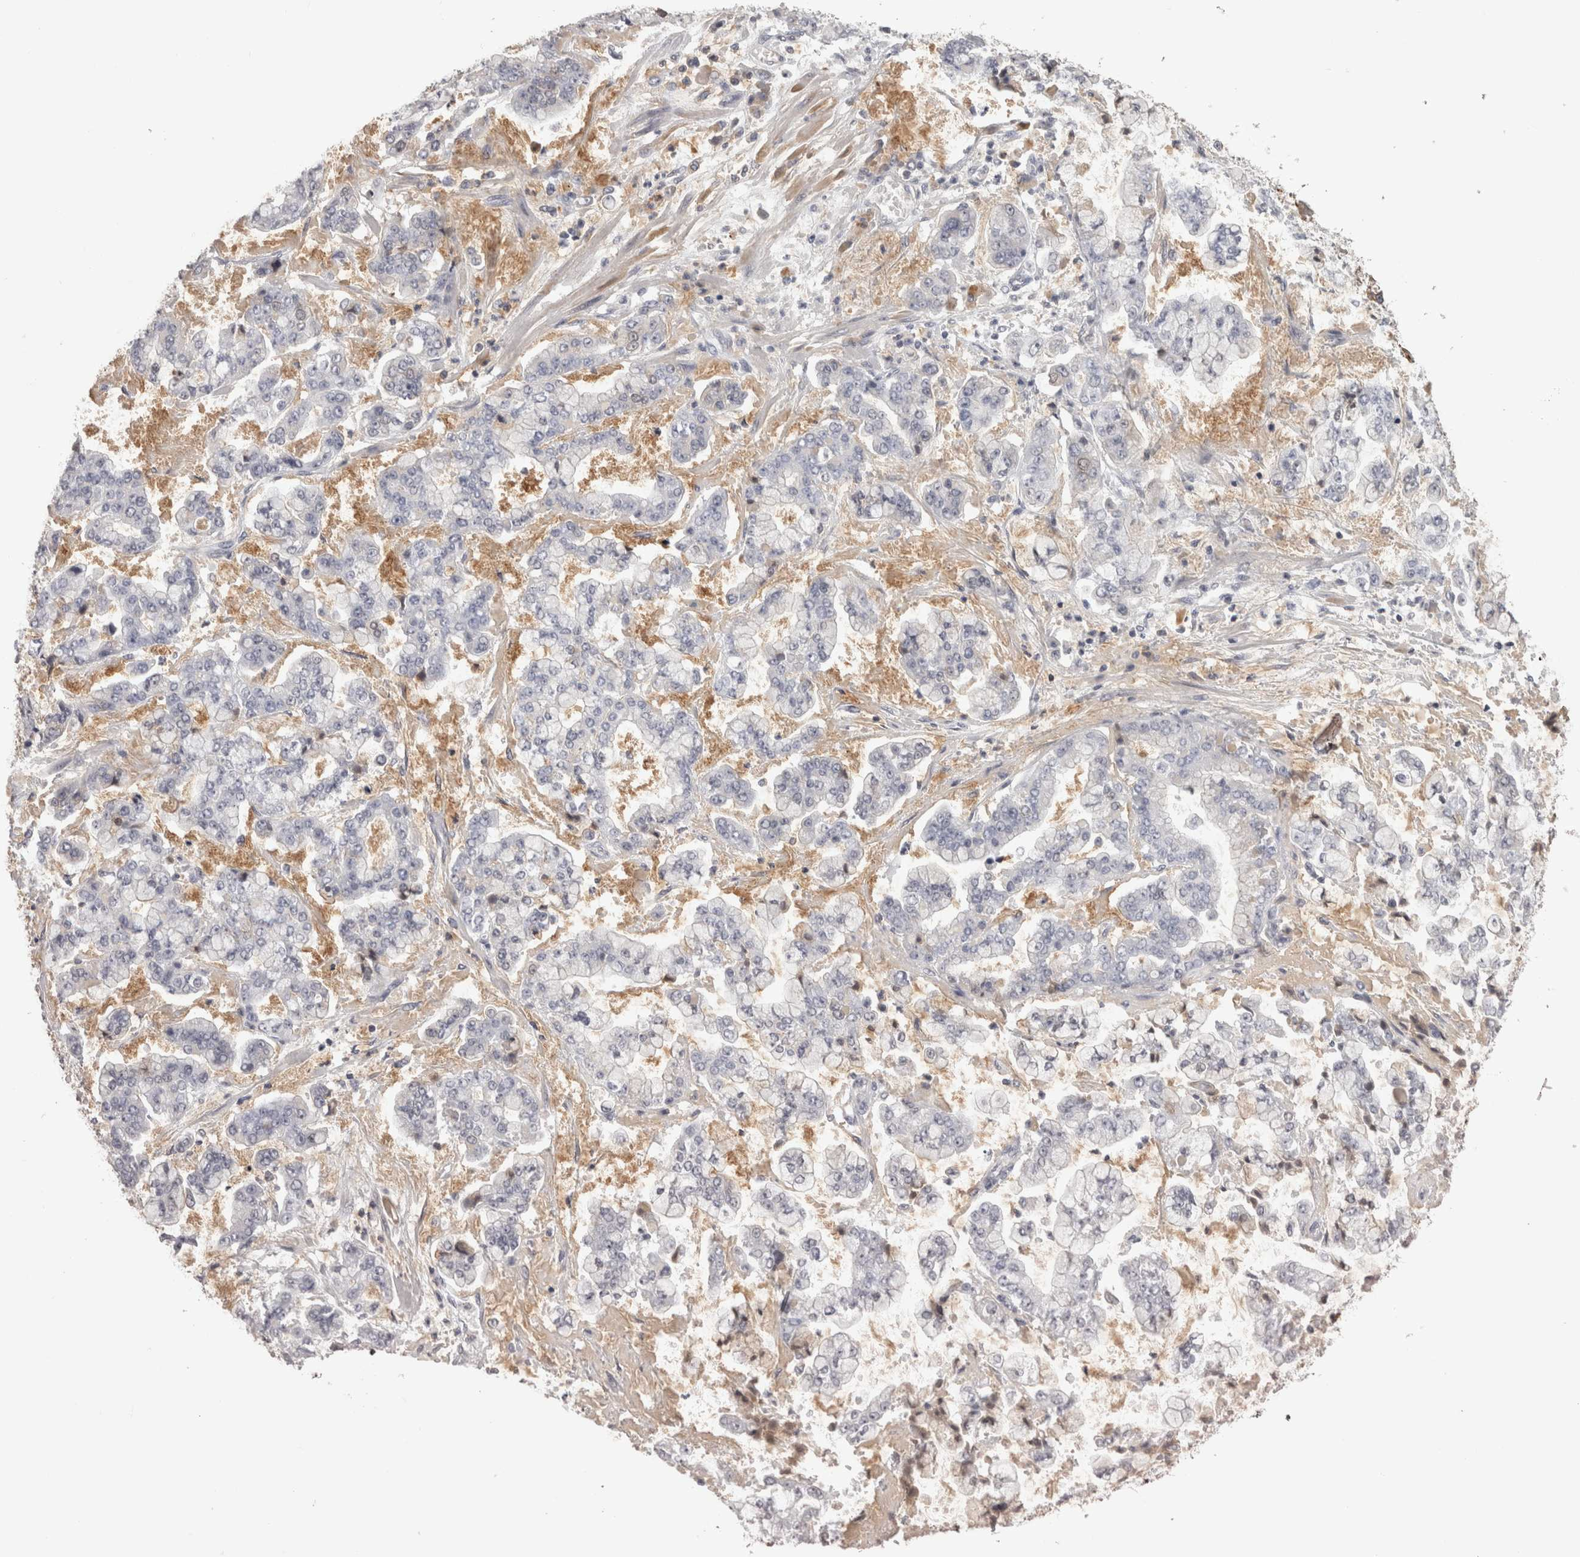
{"staining": {"intensity": "negative", "quantity": "none", "location": "none"}, "tissue": "stomach cancer", "cell_type": "Tumor cells", "image_type": "cancer", "snomed": [{"axis": "morphology", "description": "Adenocarcinoma, NOS"}, {"axis": "topography", "description": "Stomach"}], "caption": "Protein analysis of adenocarcinoma (stomach) exhibits no significant staining in tumor cells.", "gene": "SAA4", "patient": {"sex": "male", "age": 76}}